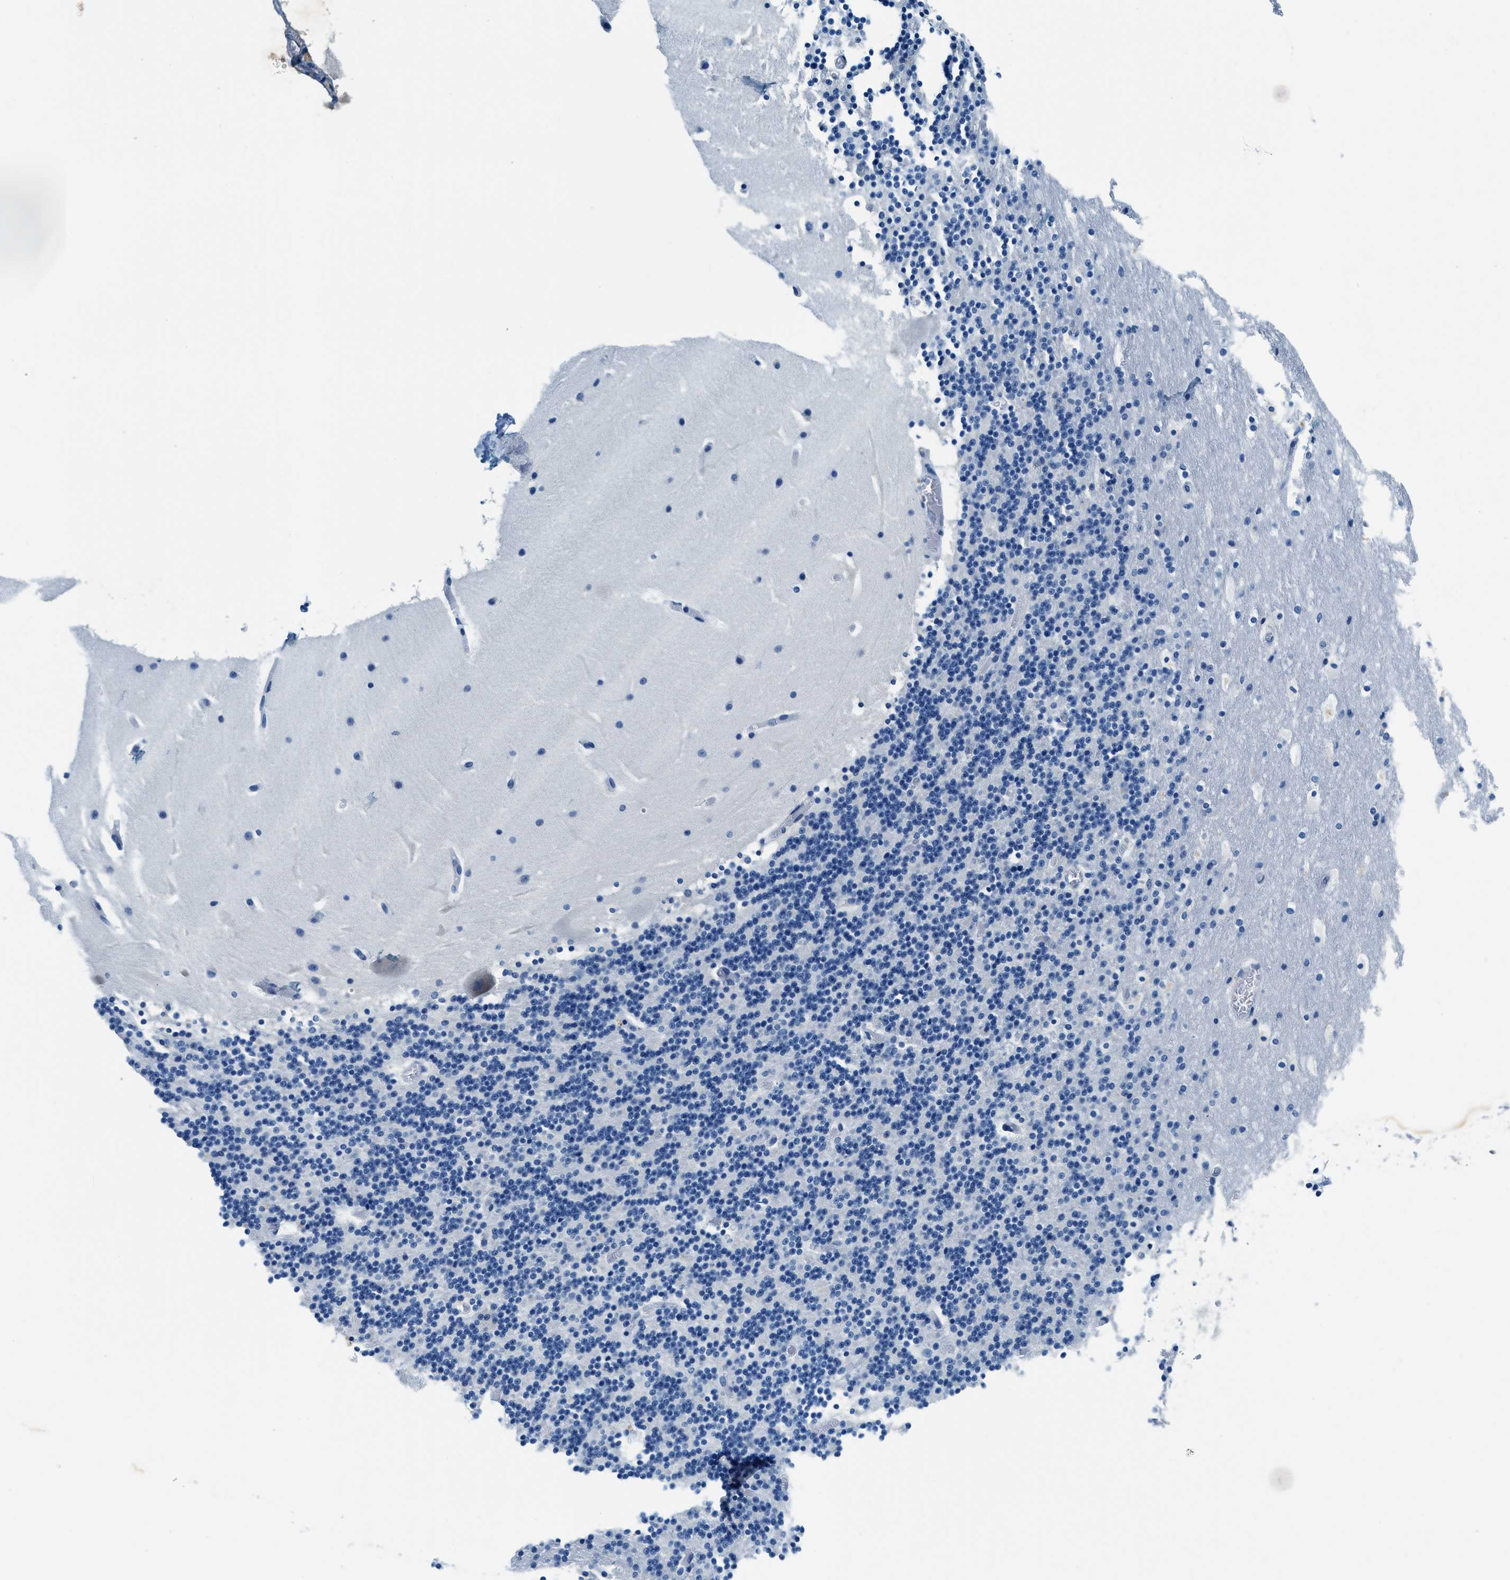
{"staining": {"intensity": "negative", "quantity": "none", "location": "none"}, "tissue": "cerebellum", "cell_type": "Cells in granular layer", "image_type": "normal", "snomed": [{"axis": "morphology", "description": "Normal tissue, NOS"}, {"axis": "topography", "description": "Cerebellum"}], "caption": "A micrograph of cerebellum stained for a protein shows no brown staining in cells in granular layer. (Brightfield microscopy of DAB IHC at high magnification).", "gene": "UBAC2", "patient": {"sex": "male", "age": 45}}